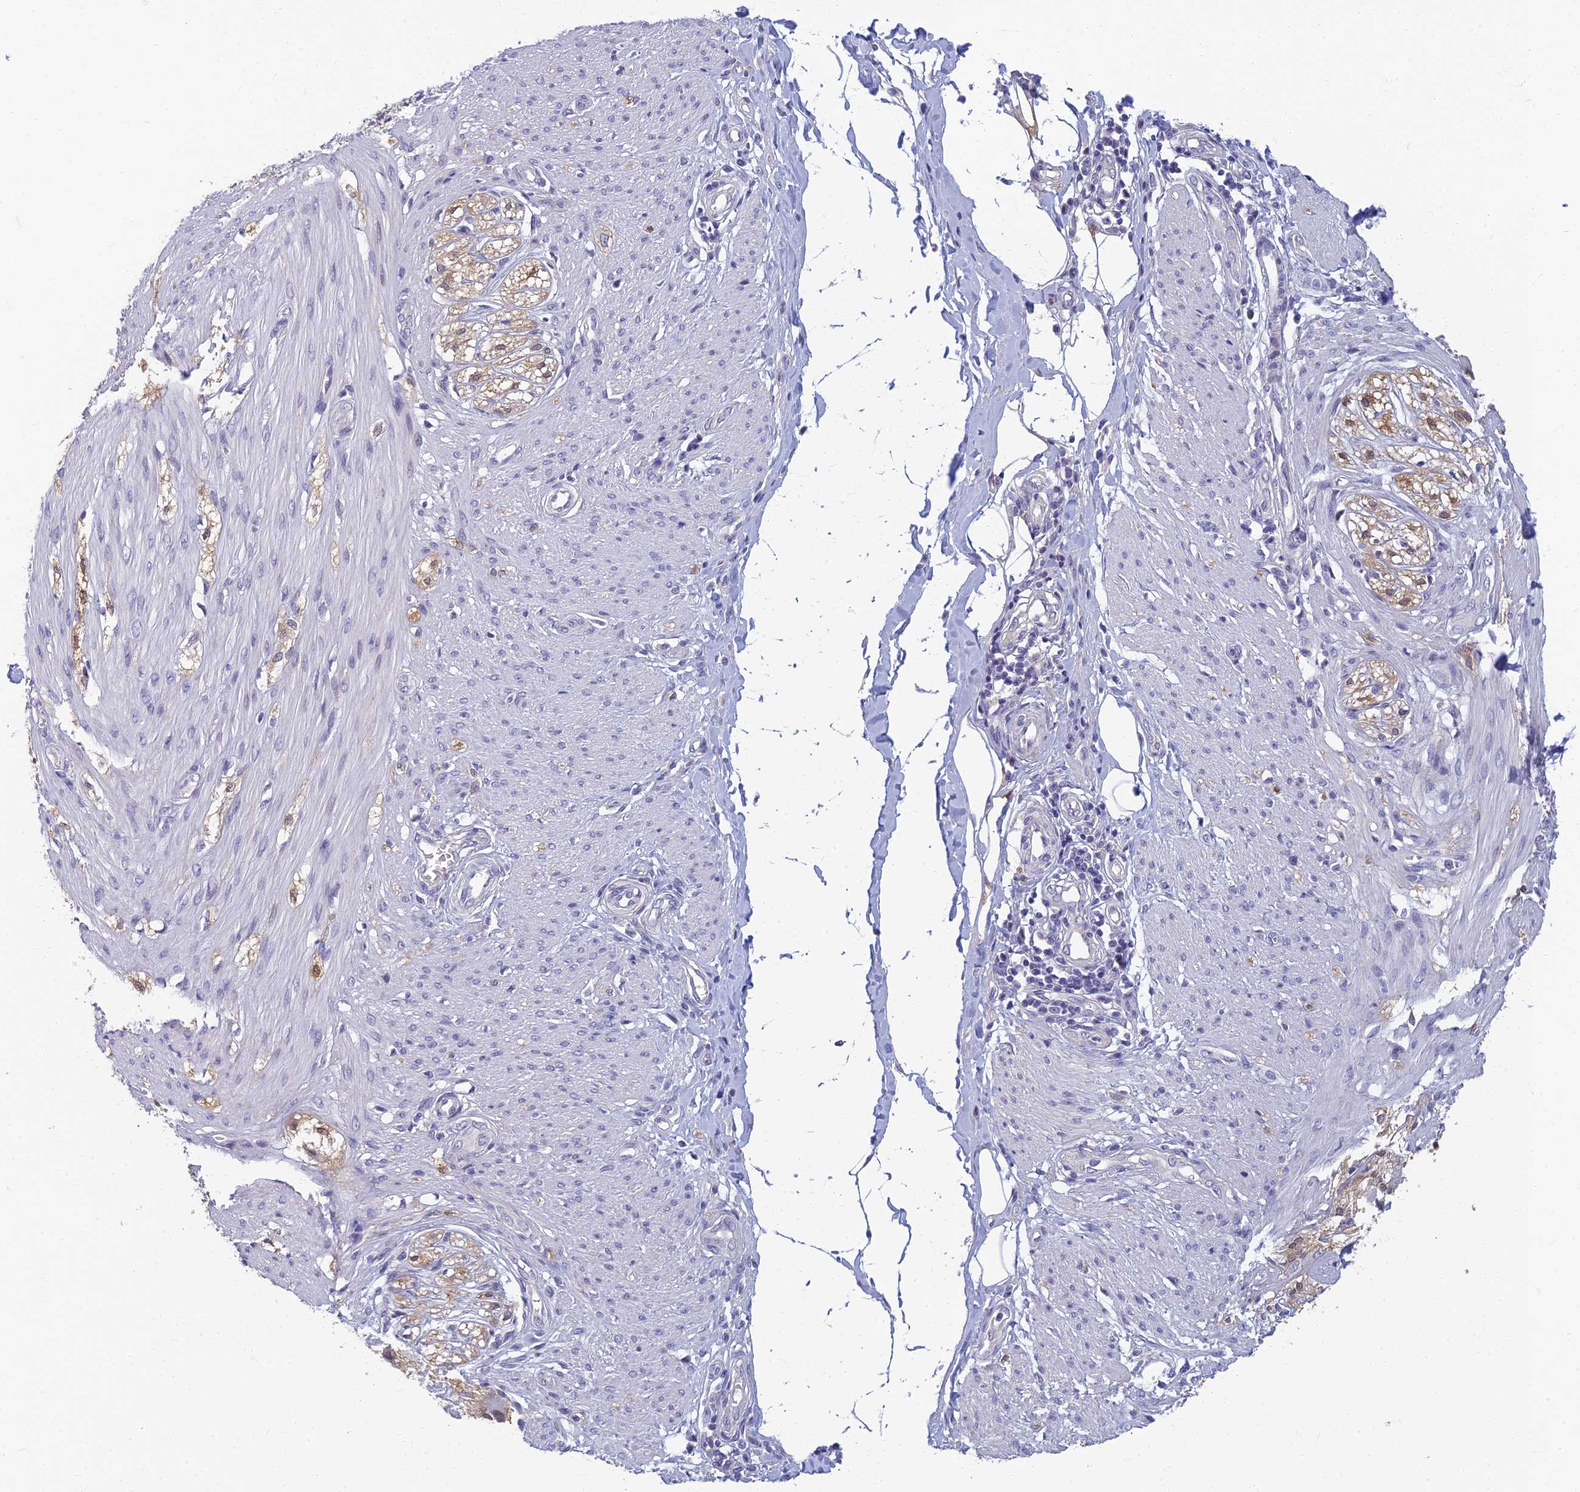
{"staining": {"intensity": "negative", "quantity": "none", "location": "none"}, "tissue": "smooth muscle", "cell_type": "Smooth muscle cells", "image_type": "normal", "snomed": [{"axis": "morphology", "description": "Normal tissue, NOS"}, {"axis": "morphology", "description": "Adenocarcinoma, NOS"}, {"axis": "topography", "description": "Colon"}, {"axis": "topography", "description": "Peripheral nerve tissue"}], "caption": "High power microscopy photomicrograph of an immunohistochemistry (IHC) histopathology image of benign smooth muscle, revealing no significant staining in smooth muscle cells. (Brightfield microscopy of DAB (3,3'-diaminobenzidine) immunohistochemistry at high magnification).", "gene": "NEURL1", "patient": {"sex": "male", "age": 14}}